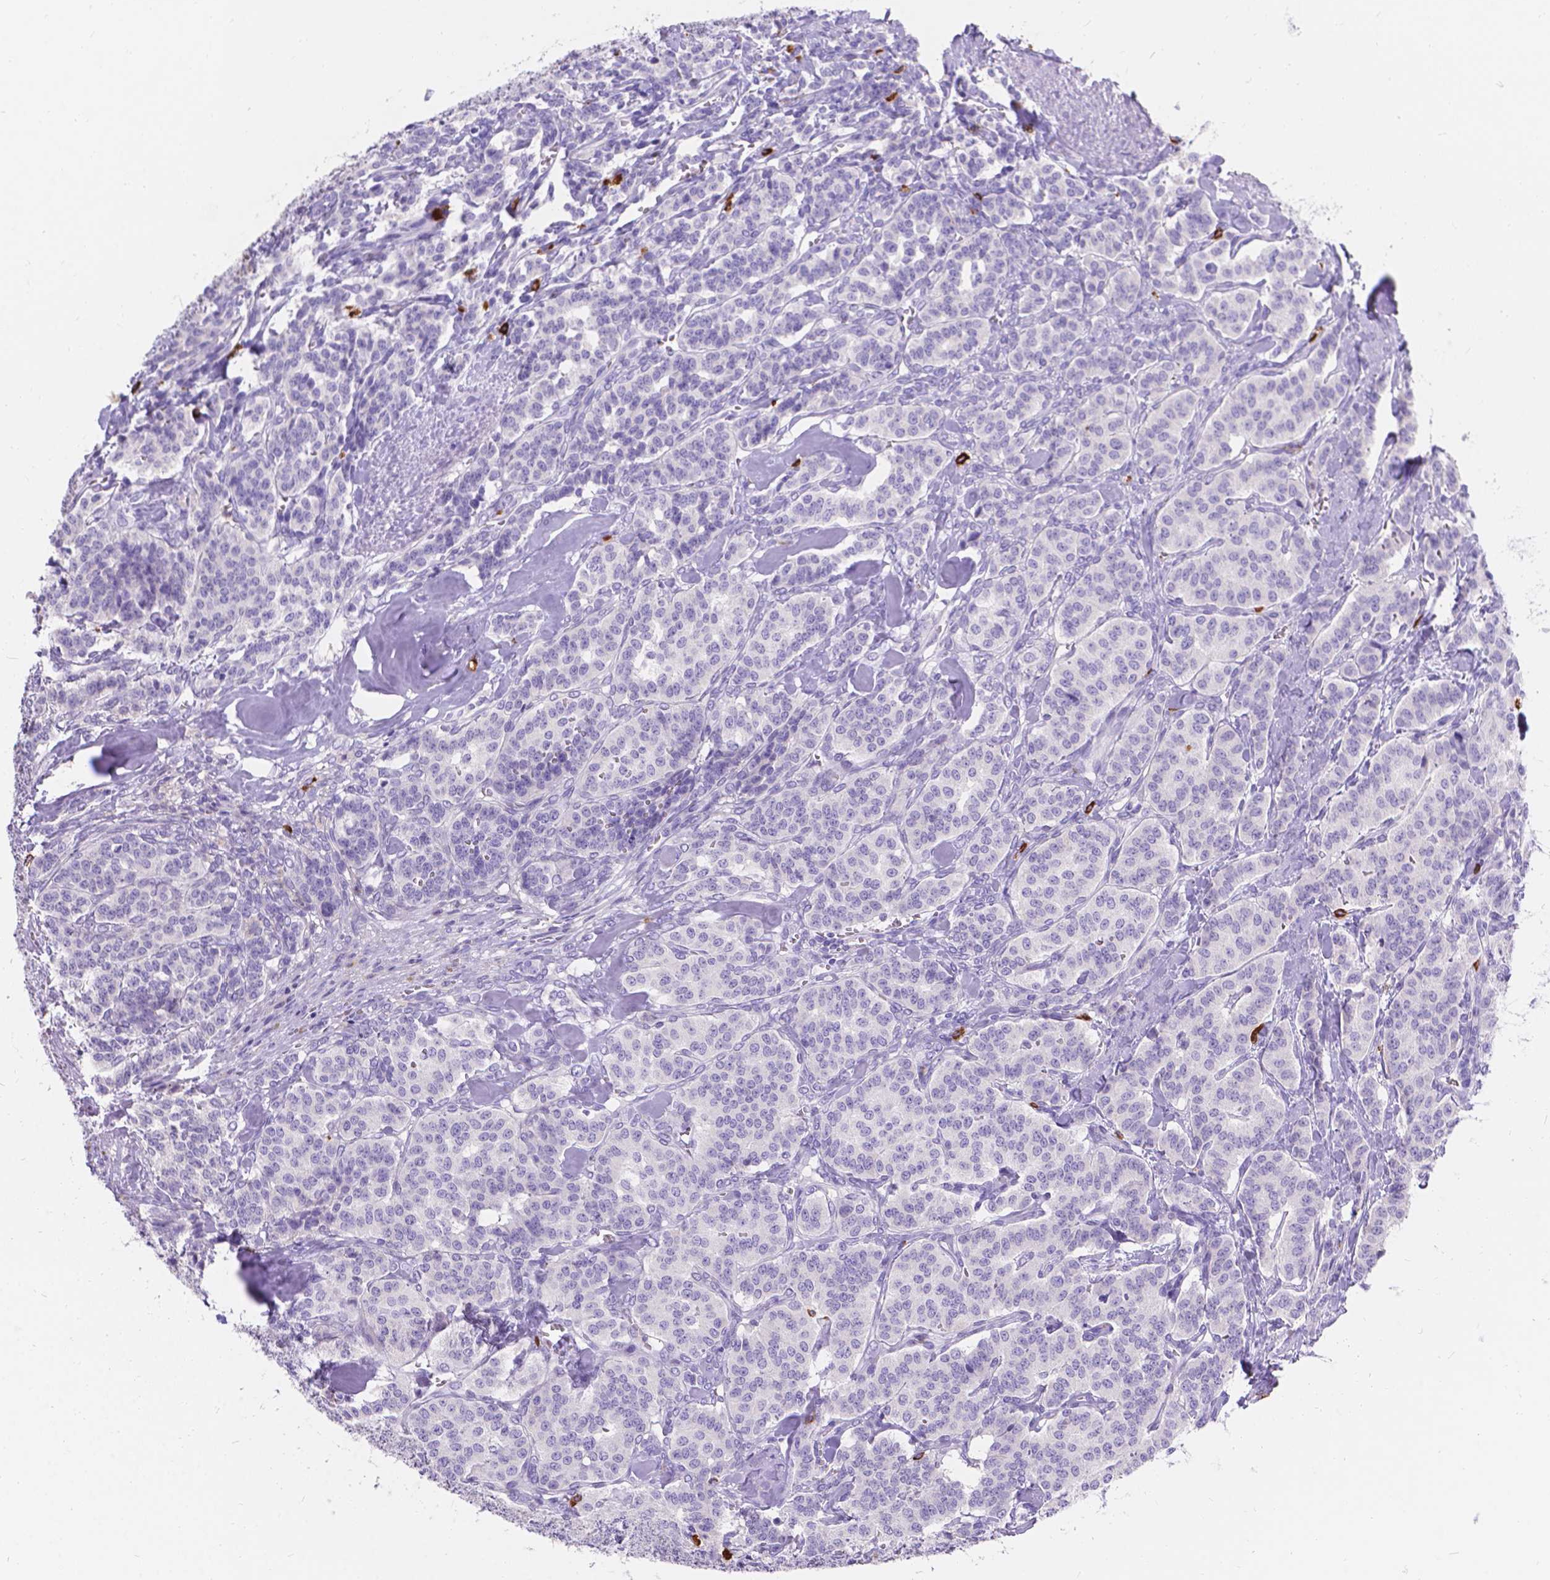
{"staining": {"intensity": "negative", "quantity": "none", "location": "none"}, "tissue": "carcinoid", "cell_type": "Tumor cells", "image_type": "cancer", "snomed": [{"axis": "morphology", "description": "Normal tissue, NOS"}, {"axis": "morphology", "description": "Carcinoid, malignant, NOS"}, {"axis": "topography", "description": "Lung"}], "caption": "Immunohistochemistry (IHC) image of neoplastic tissue: human carcinoid stained with DAB displays no significant protein staining in tumor cells. (DAB (3,3'-diaminobenzidine) immunohistochemistry visualized using brightfield microscopy, high magnification).", "gene": "GNRHR", "patient": {"sex": "female", "age": 46}}